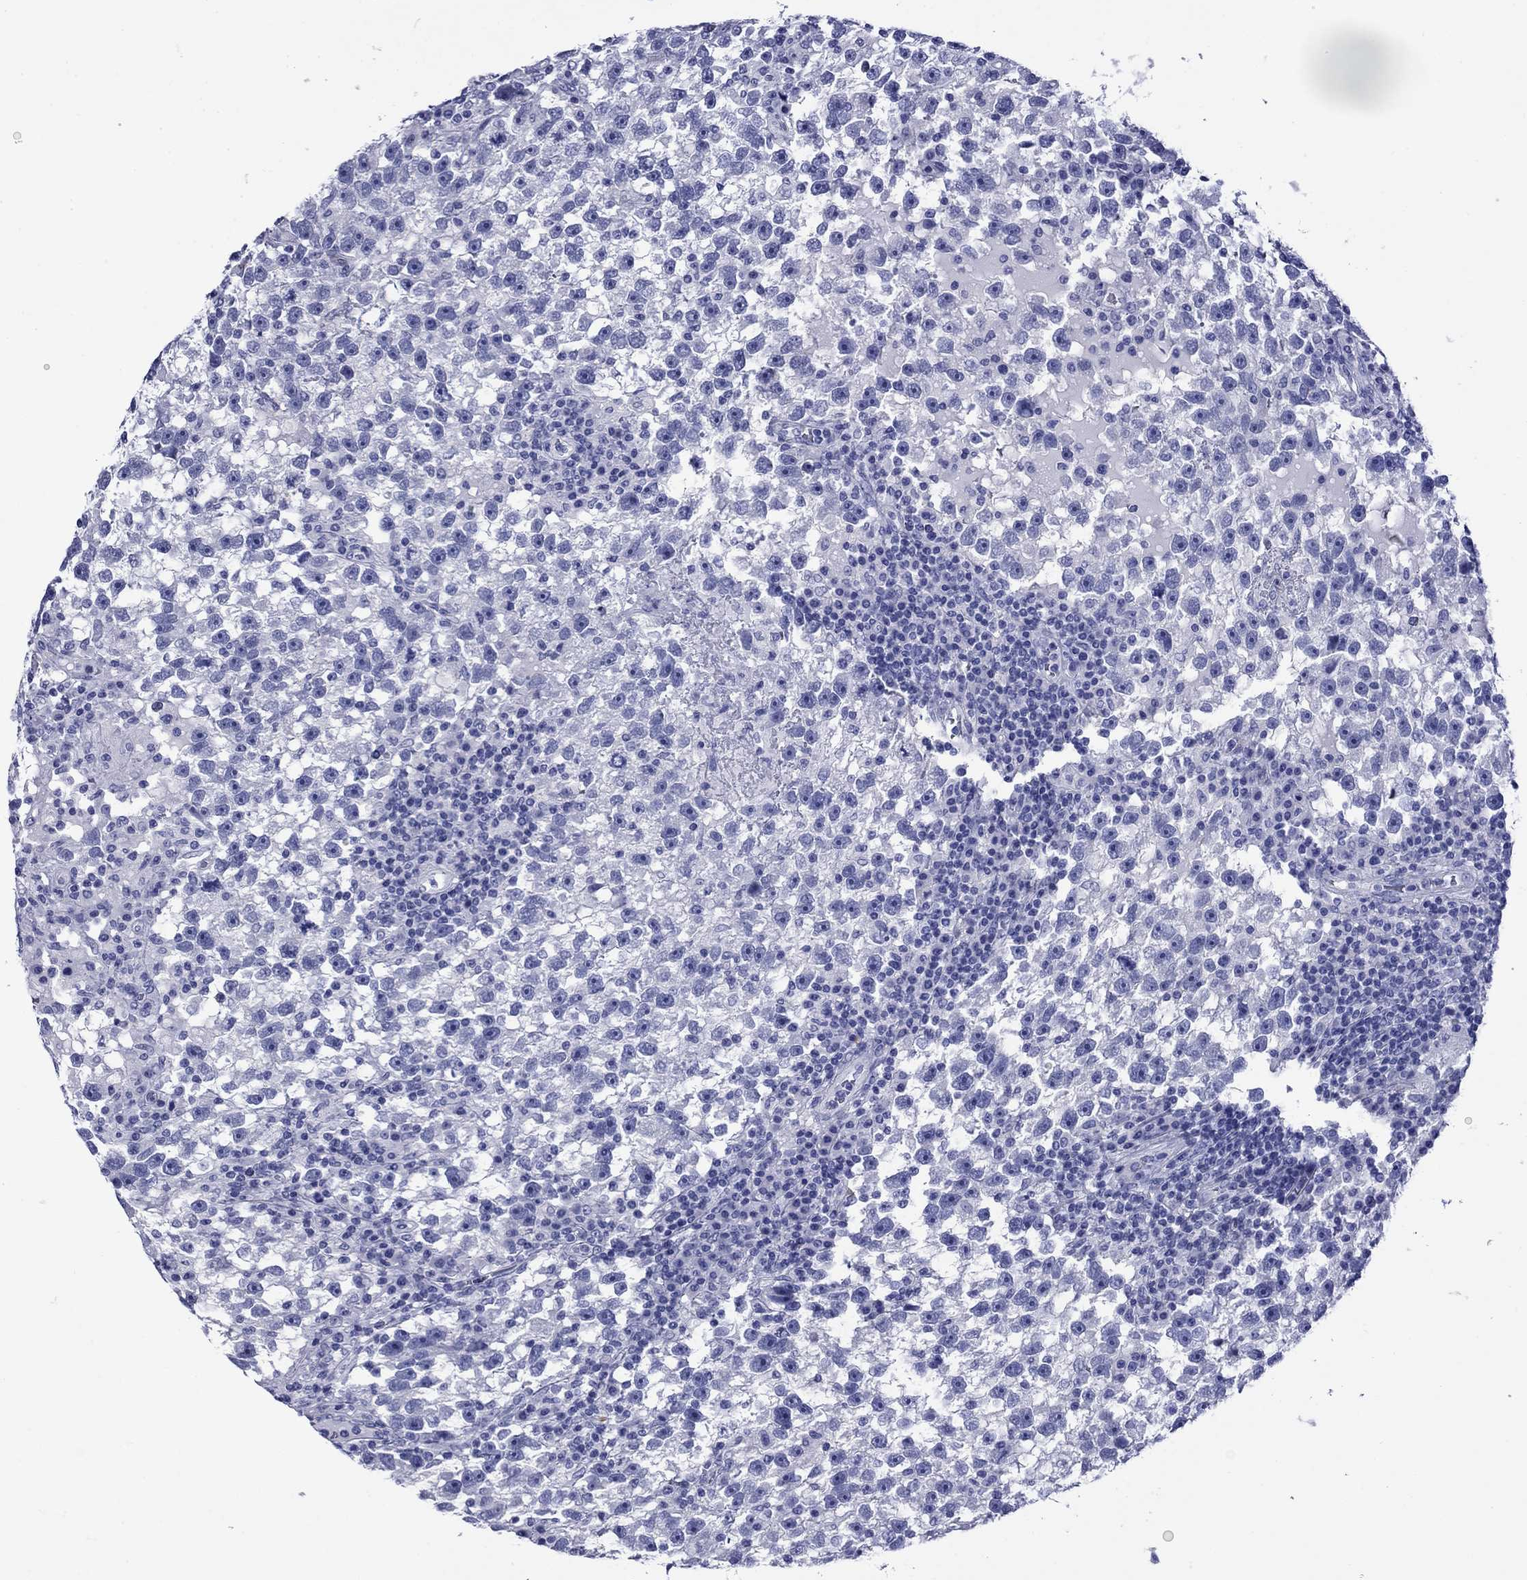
{"staining": {"intensity": "negative", "quantity": "none", "location": "none"}, "tissue": "testis cancer", "cell_type": "Tumor cells", "image_type": "cancer", "snomed": [{"axis": "morphology", "description": "Seminoma, NOS"}, {"axis": "topography", "description": "Testis"}], "caption": "High magnification brightfield microscopy of testis seminoma stained with DAB (3,3'-diaminobenzidine) (brown) and counterstained with hematoxylin (blue): tumor cells show no significant expression.", "gene": "ROM1", "patient": {"sex": "male", "age": 47}}